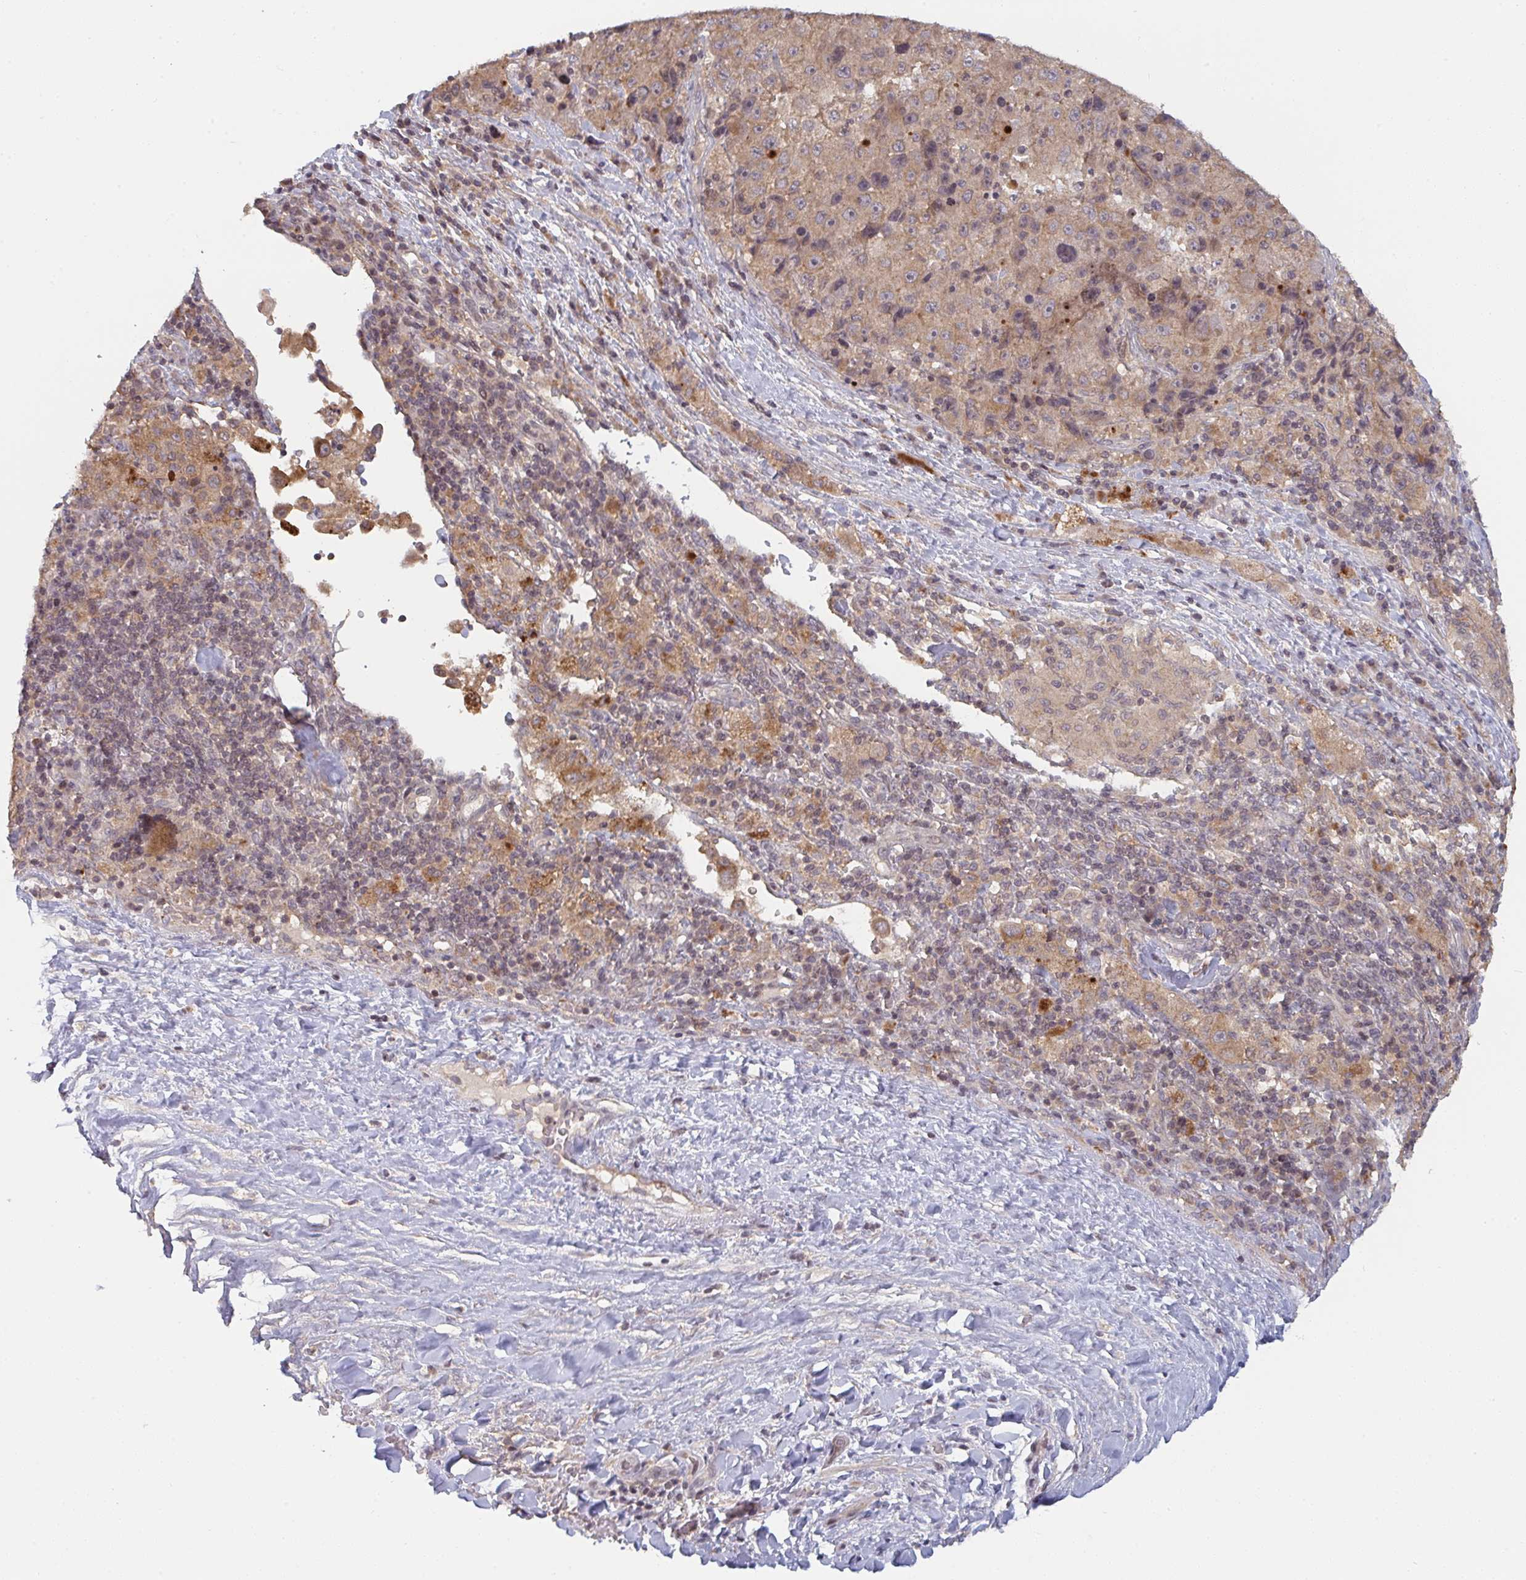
{"staining": {"intensity": "weak", "quantity": "<25%", "location": "cytoplasmic/membranous"}, "tissue": "melanoma", "cell_type": "Tumor cells", "image_type": "cancer", "snomed": [{"axis": "morphology", "description": "Malignant melanoma, Metastatic site"}, {"axis": "topography", "description": "Lymph node"}], "caption": "The image reveals no staining of tumor cells in malignant melanoma (metastatic site).", "gene": "DCST1", "patient": {"sex": "male", "age": 62}}